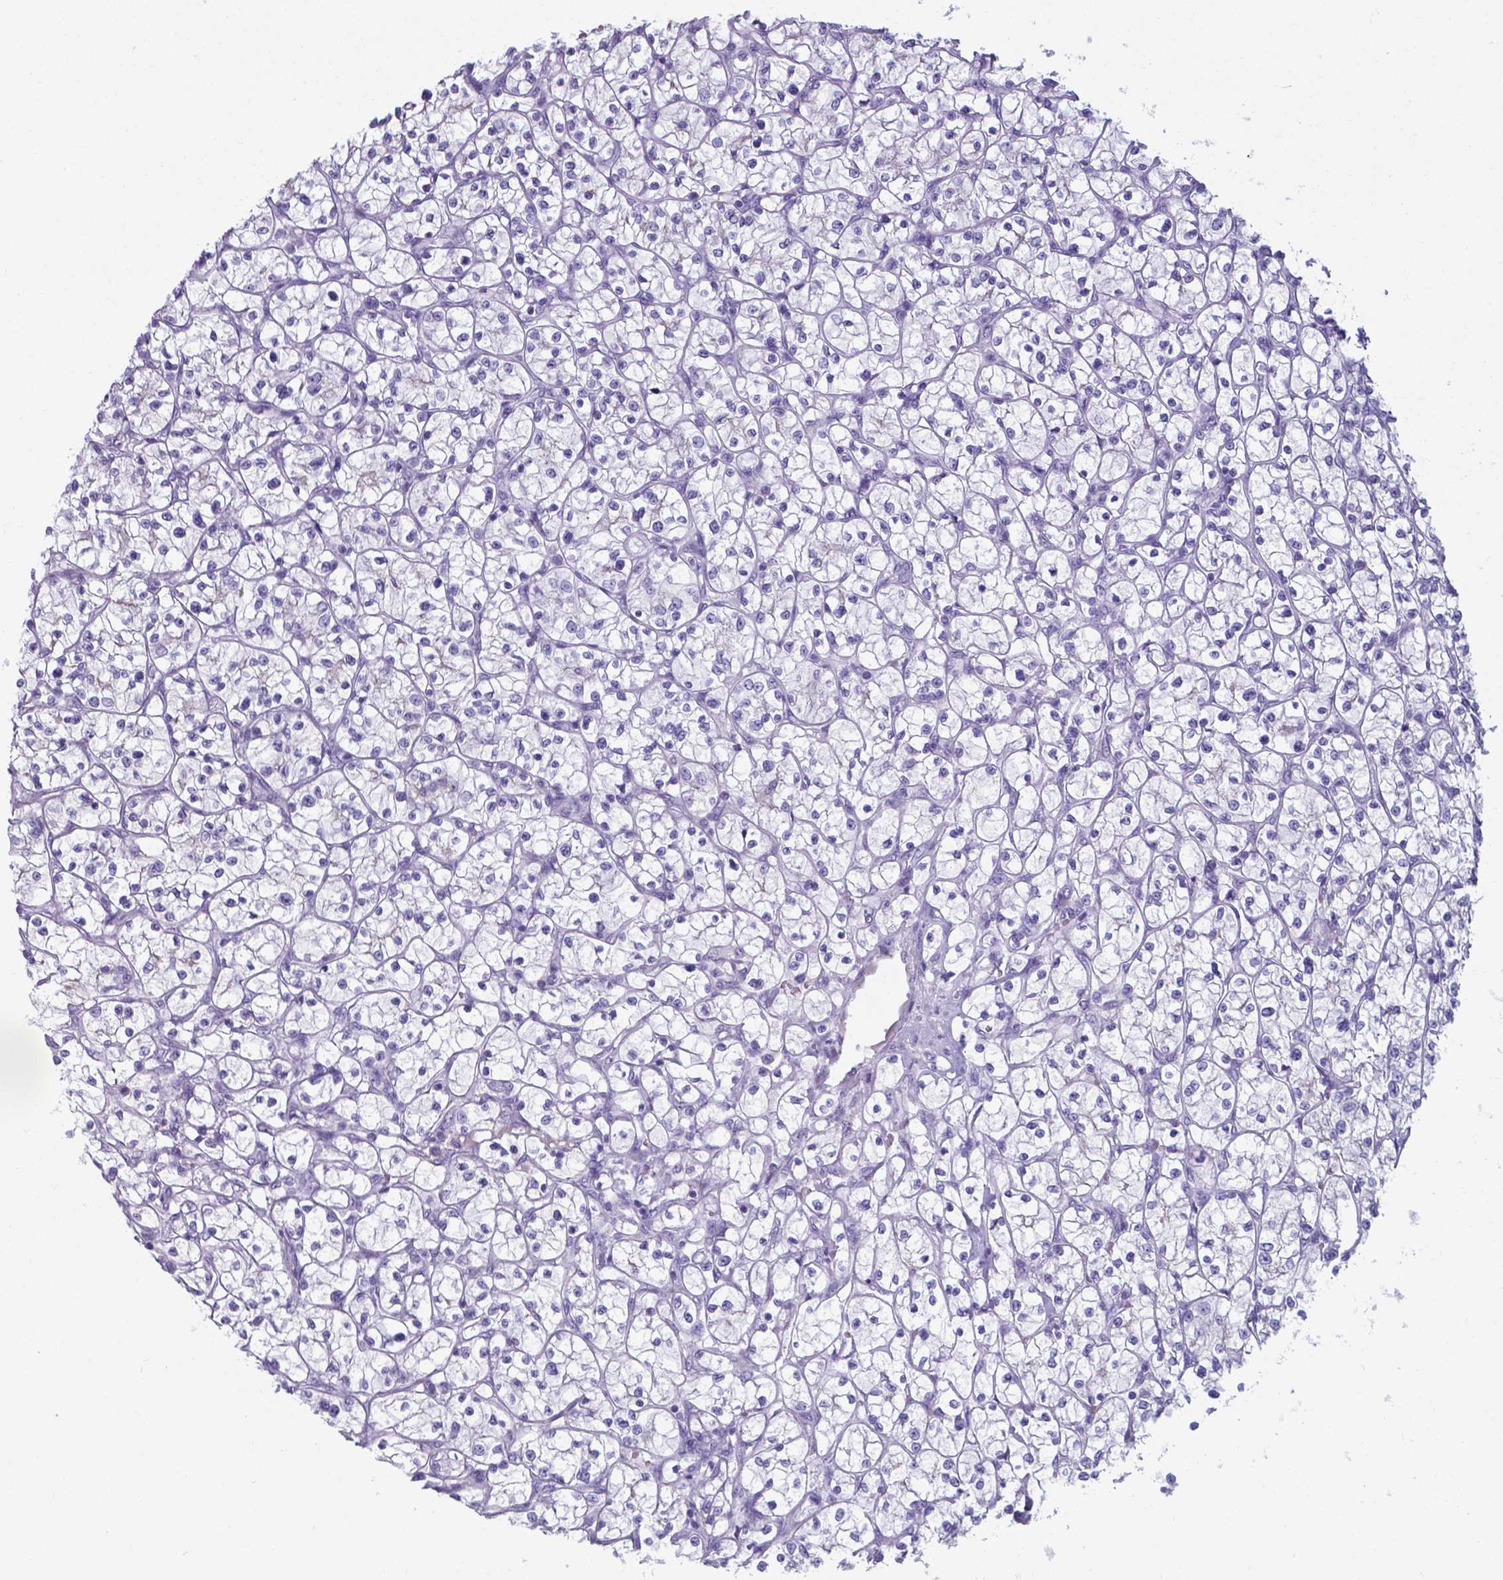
{"staining": {"intensity": "negative", "quantity": "none", "location": "none"}, "tissue": "renal cancer", "cell_type": "Tumor cells", "image_type": "cancer", "snomed": [{"axis": "morphology", "description": "Adenocarcinoma, NOS"}, {"axis": "topography", "description": "Kidney"}], "caption": "Immunohistochemical staining of renal cancer demonstrates no significant expression in tumor cells.", "gene": "AP5B1", "patient": {"sex": "female", "age": 64}}